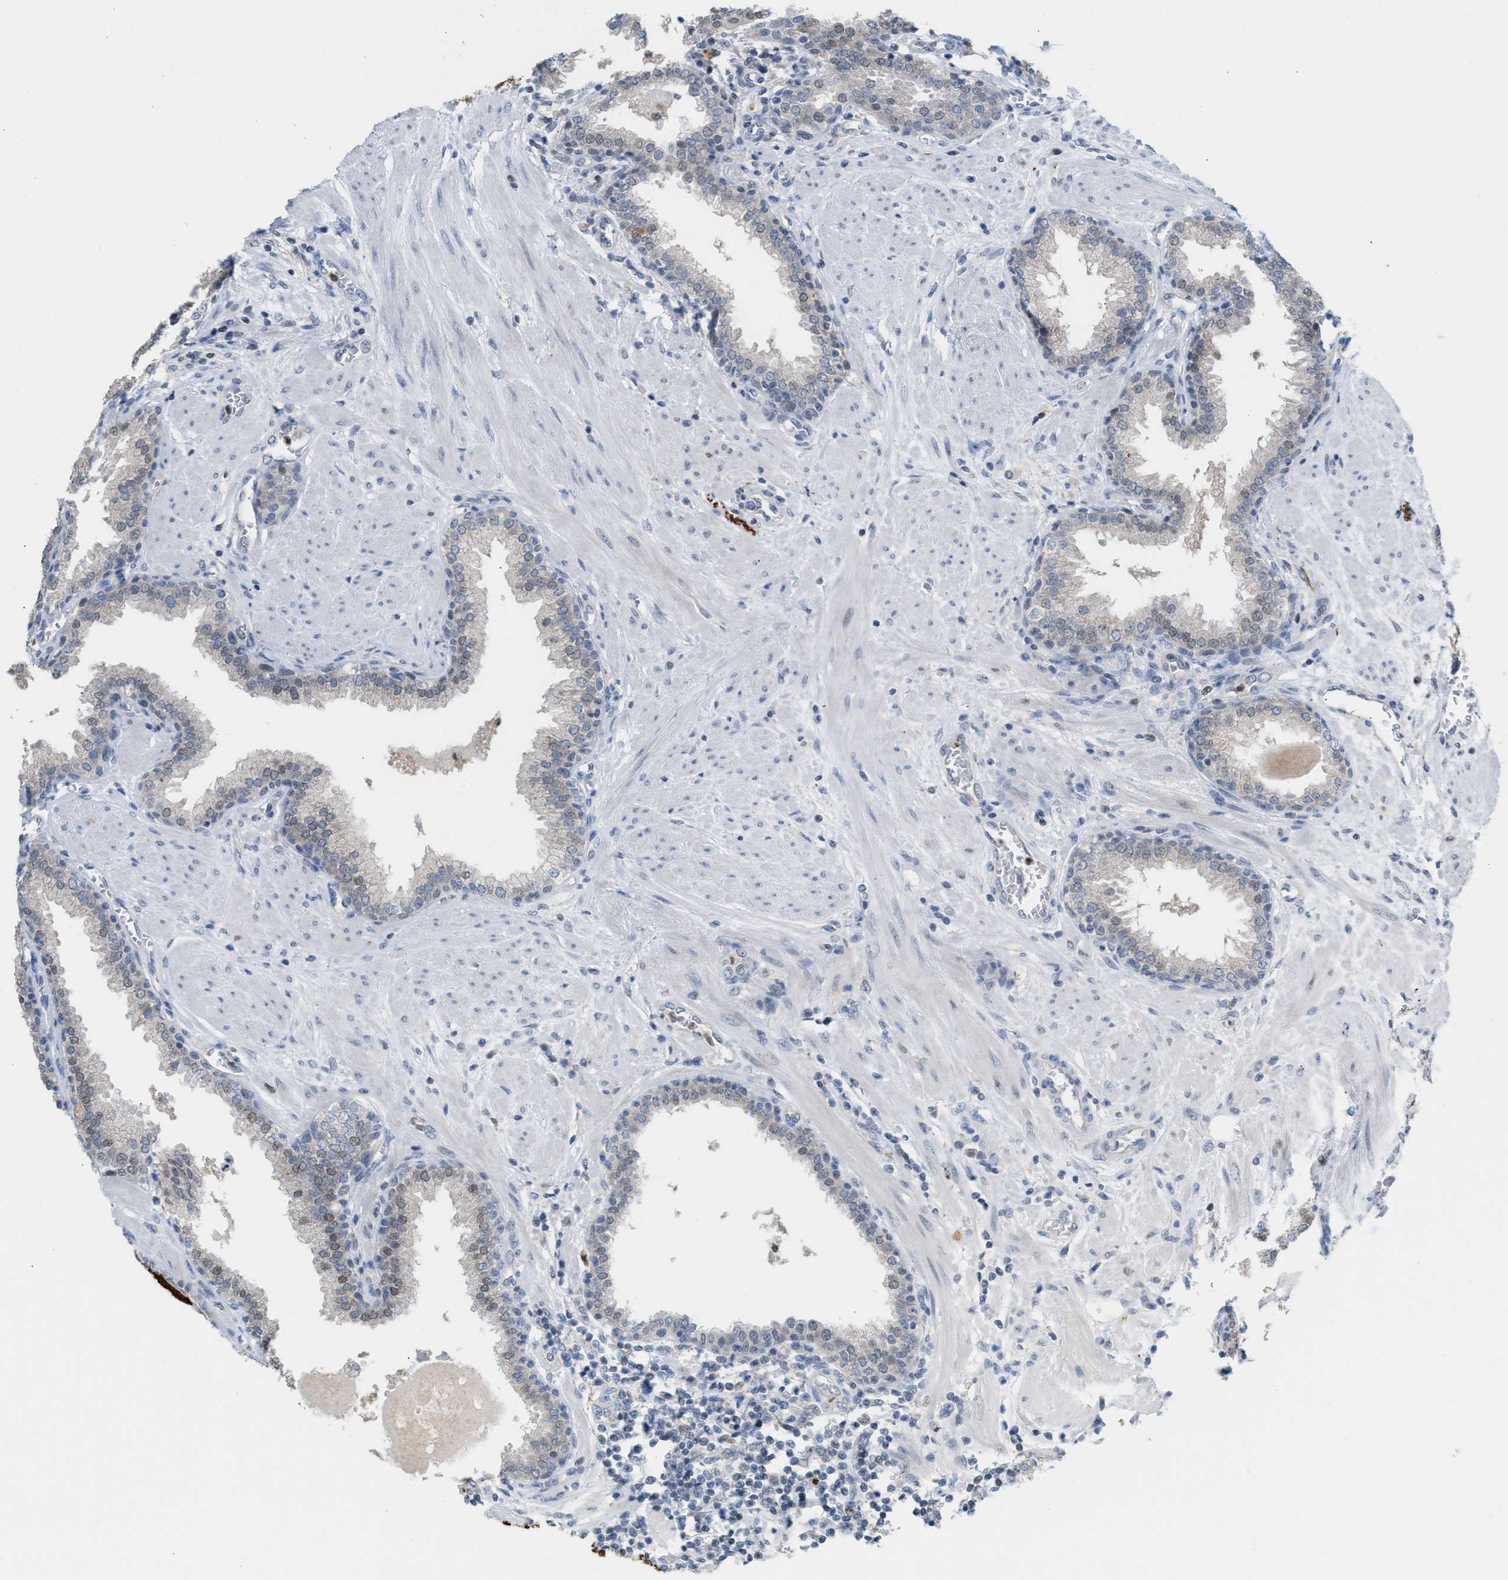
{"staining": {"intensity": "weak", "quantity": "25%-75%", "location": "cytoplasmic/membranous,nuclear"}, "tissue": "prostate", "cell_type": "Glandular cells", "image_type": "normal", "snomed": [{"axis": "morphology", "description": "Normal tissue, NOS"}, {"axis": "topography", "description": "Prostate"}], "caption": "DAB immunohistochemical staining of normal human prostate shows weak cytoplasmic/membranous,nuclear protein expression in about 25%-75% of glandular cells. (Brightfield microscopy of DAB IHC at high magnification).", "gene": "PPM1D", "patient": {"sex": "male", "age": 51}}